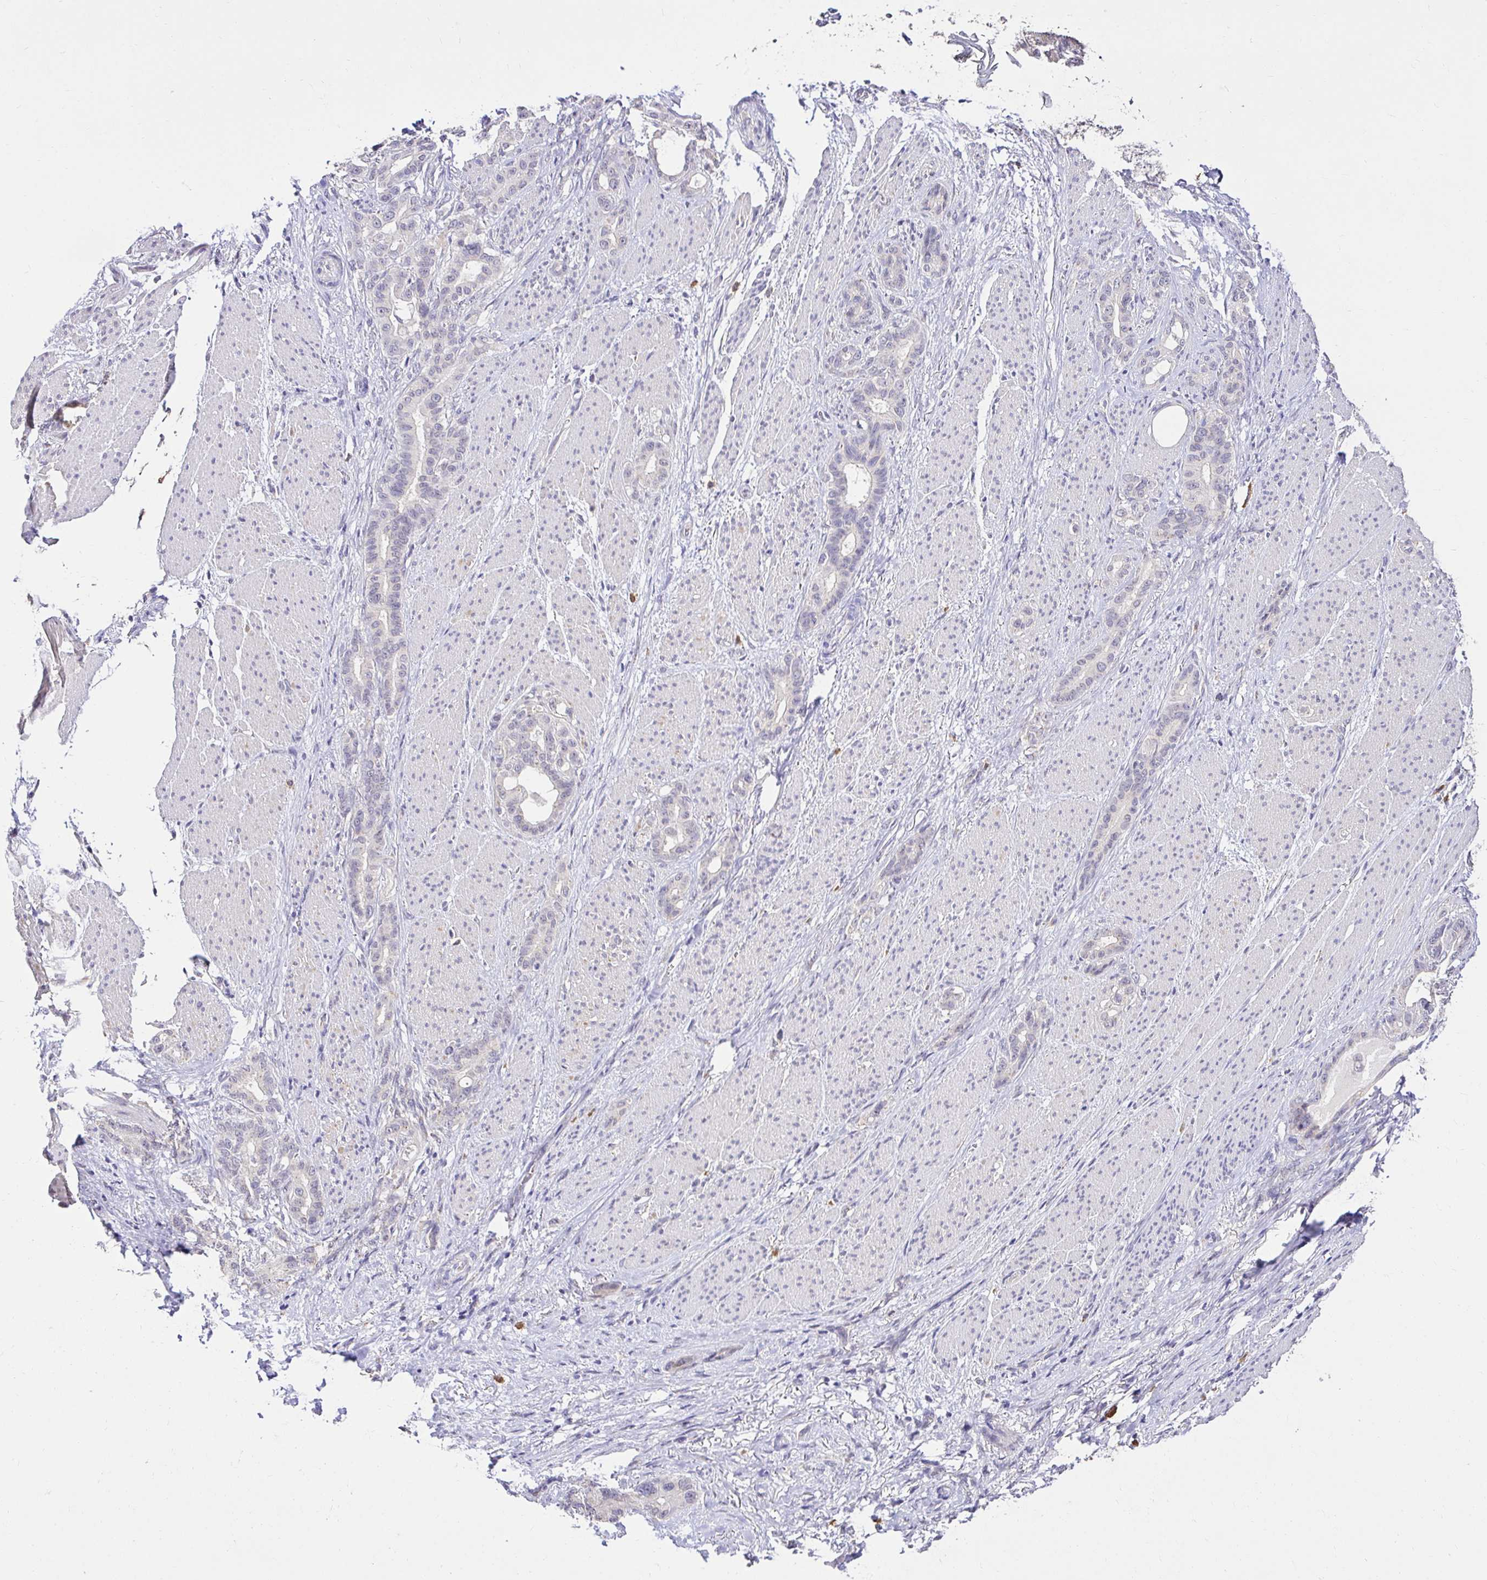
{"staining": {"intensity": "negative", "quantity": "none", "location": "none"}, "tissue": "stomach cancer", "cell_type": "Tumor cells", "image_type": "cancer", "snomed": [{"axis": "morphology", "description": "Normal tissue, NOS"}, {"axis": "morphology", "description": "Adenocarcinoma, NOS"}, {"axis": "topography", "description": "Esophagus"}, {"axis": "topography", "description": "Stomach, upper"}], "caption": "Stomach adenocarcinoma was stained to show a protein in brown. There is no significant expression in tumor cells.", "gene": "KIAA1210", "patient": {"sex": "male", "age": 62}}